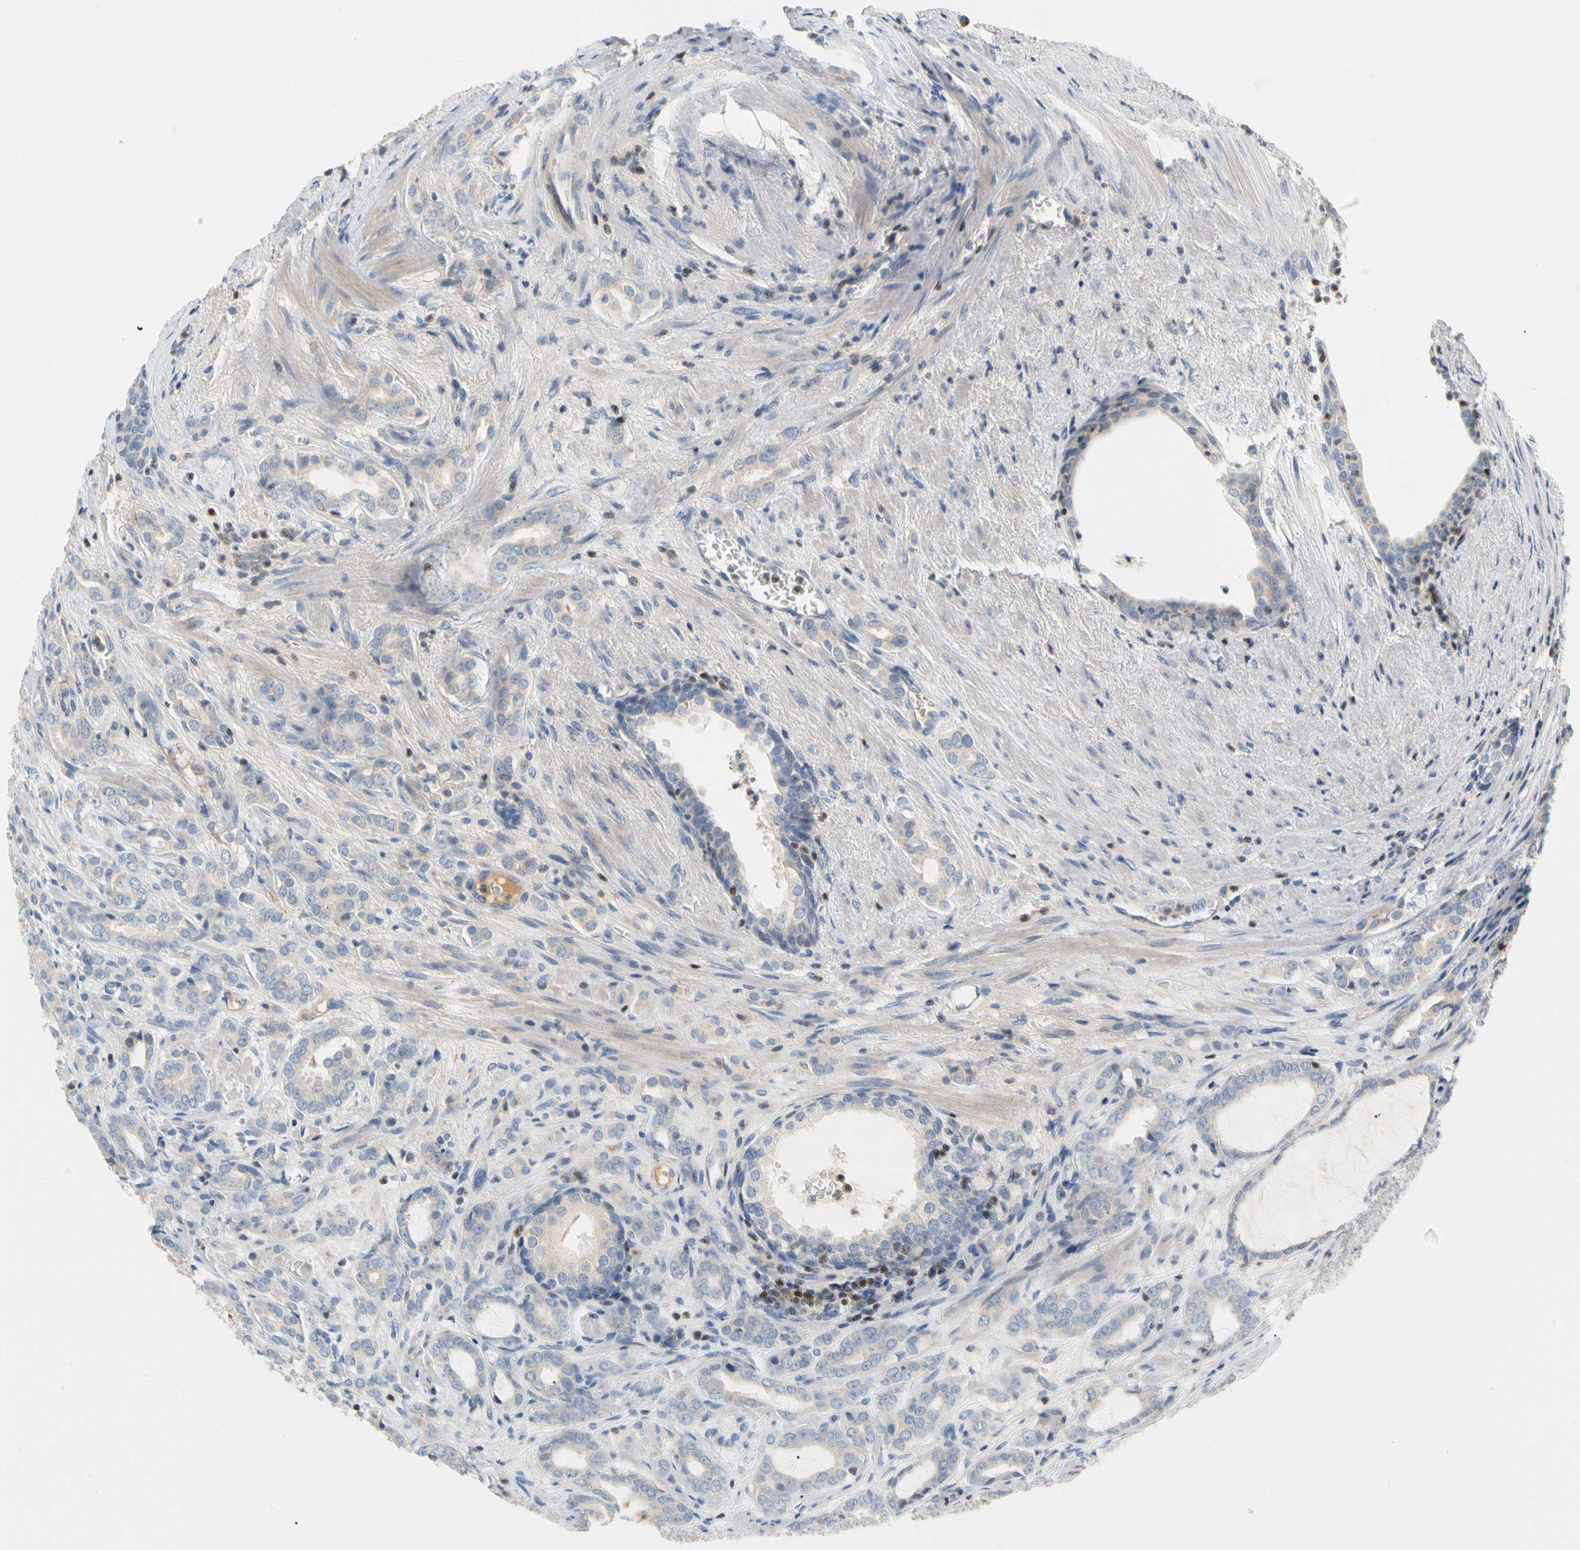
{"staining": {"intensity": "negative", "quantity": "none", "location": "none"}, "tissue": "prostate cancer", "cell_type": "Tumor cells", "image_type": "cancer", "snomed": [{"axis": "morphology", "description": "Adenocarcinoma, High grade"}, {"axis": "topography", "description": "Prostate"}], "caption": "Histopathology image shows no significant protein staining in tumor cells of prostate cancer (adenocarcinoma (high-grade)). Nuclei are stained in blue.", "gene": "SP140", "patient": {"sex": "male", "age": 64}}